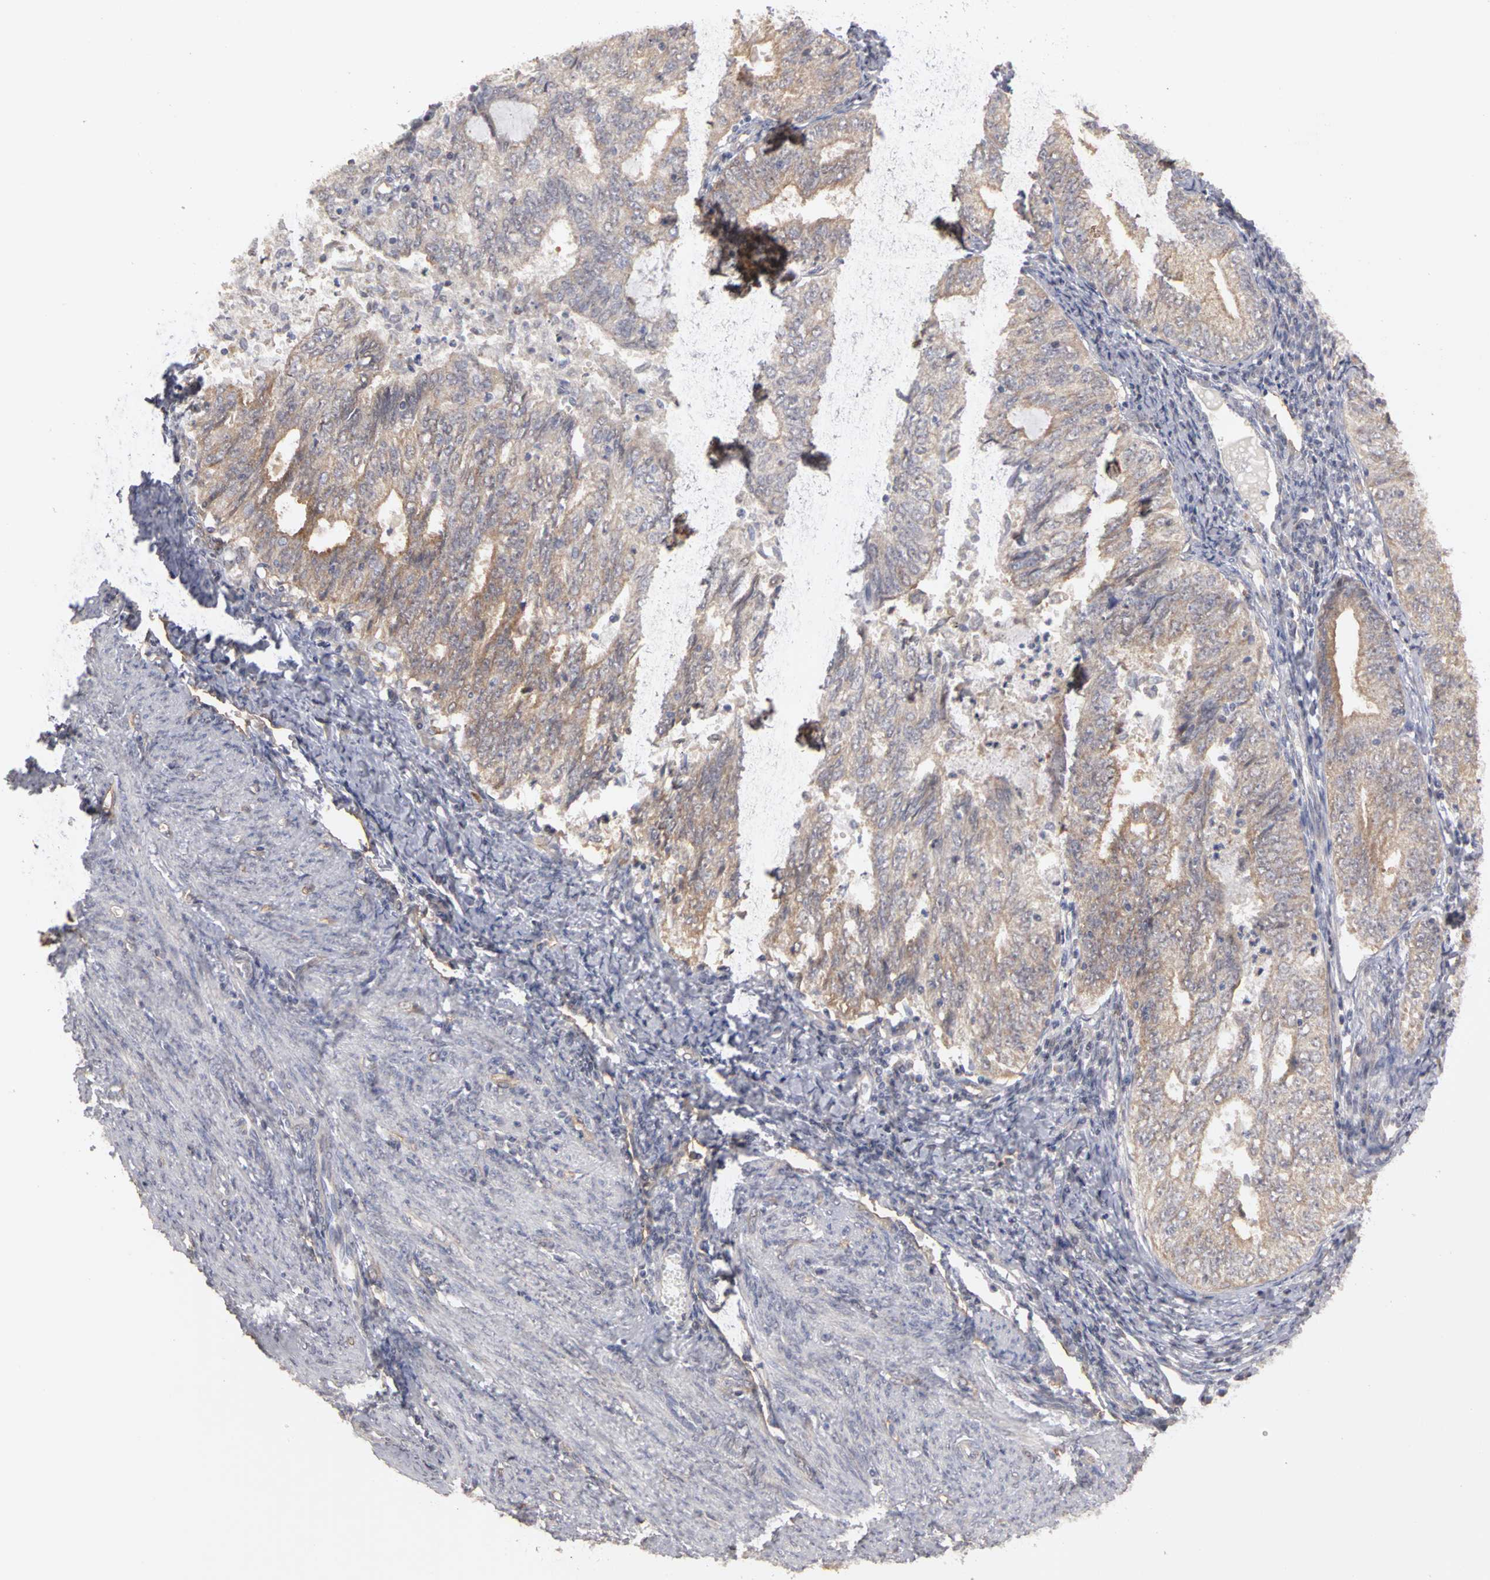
{"staining": {"intensity": "weak", "quantity": ">75%", "location": "cytoplasmic/membranous"}, "tissue": "endometrial cancer", "cell_type": "Tumor cells", "image_type": "cancer", "snomed": [{"axis": "morphology", "description": "Adenocarcinoma, NOS"}, {"axis": "topography", "description": "Endometrium"}], "caption": "The immunohistochemical stain highlights weak cytoplasmic/membranous expression in tumor cells of endometrial cancer (adenocarcinoma) tissue.", "gene": "PLEKHA1", "patient": {"sex": "female", "age": 69}}